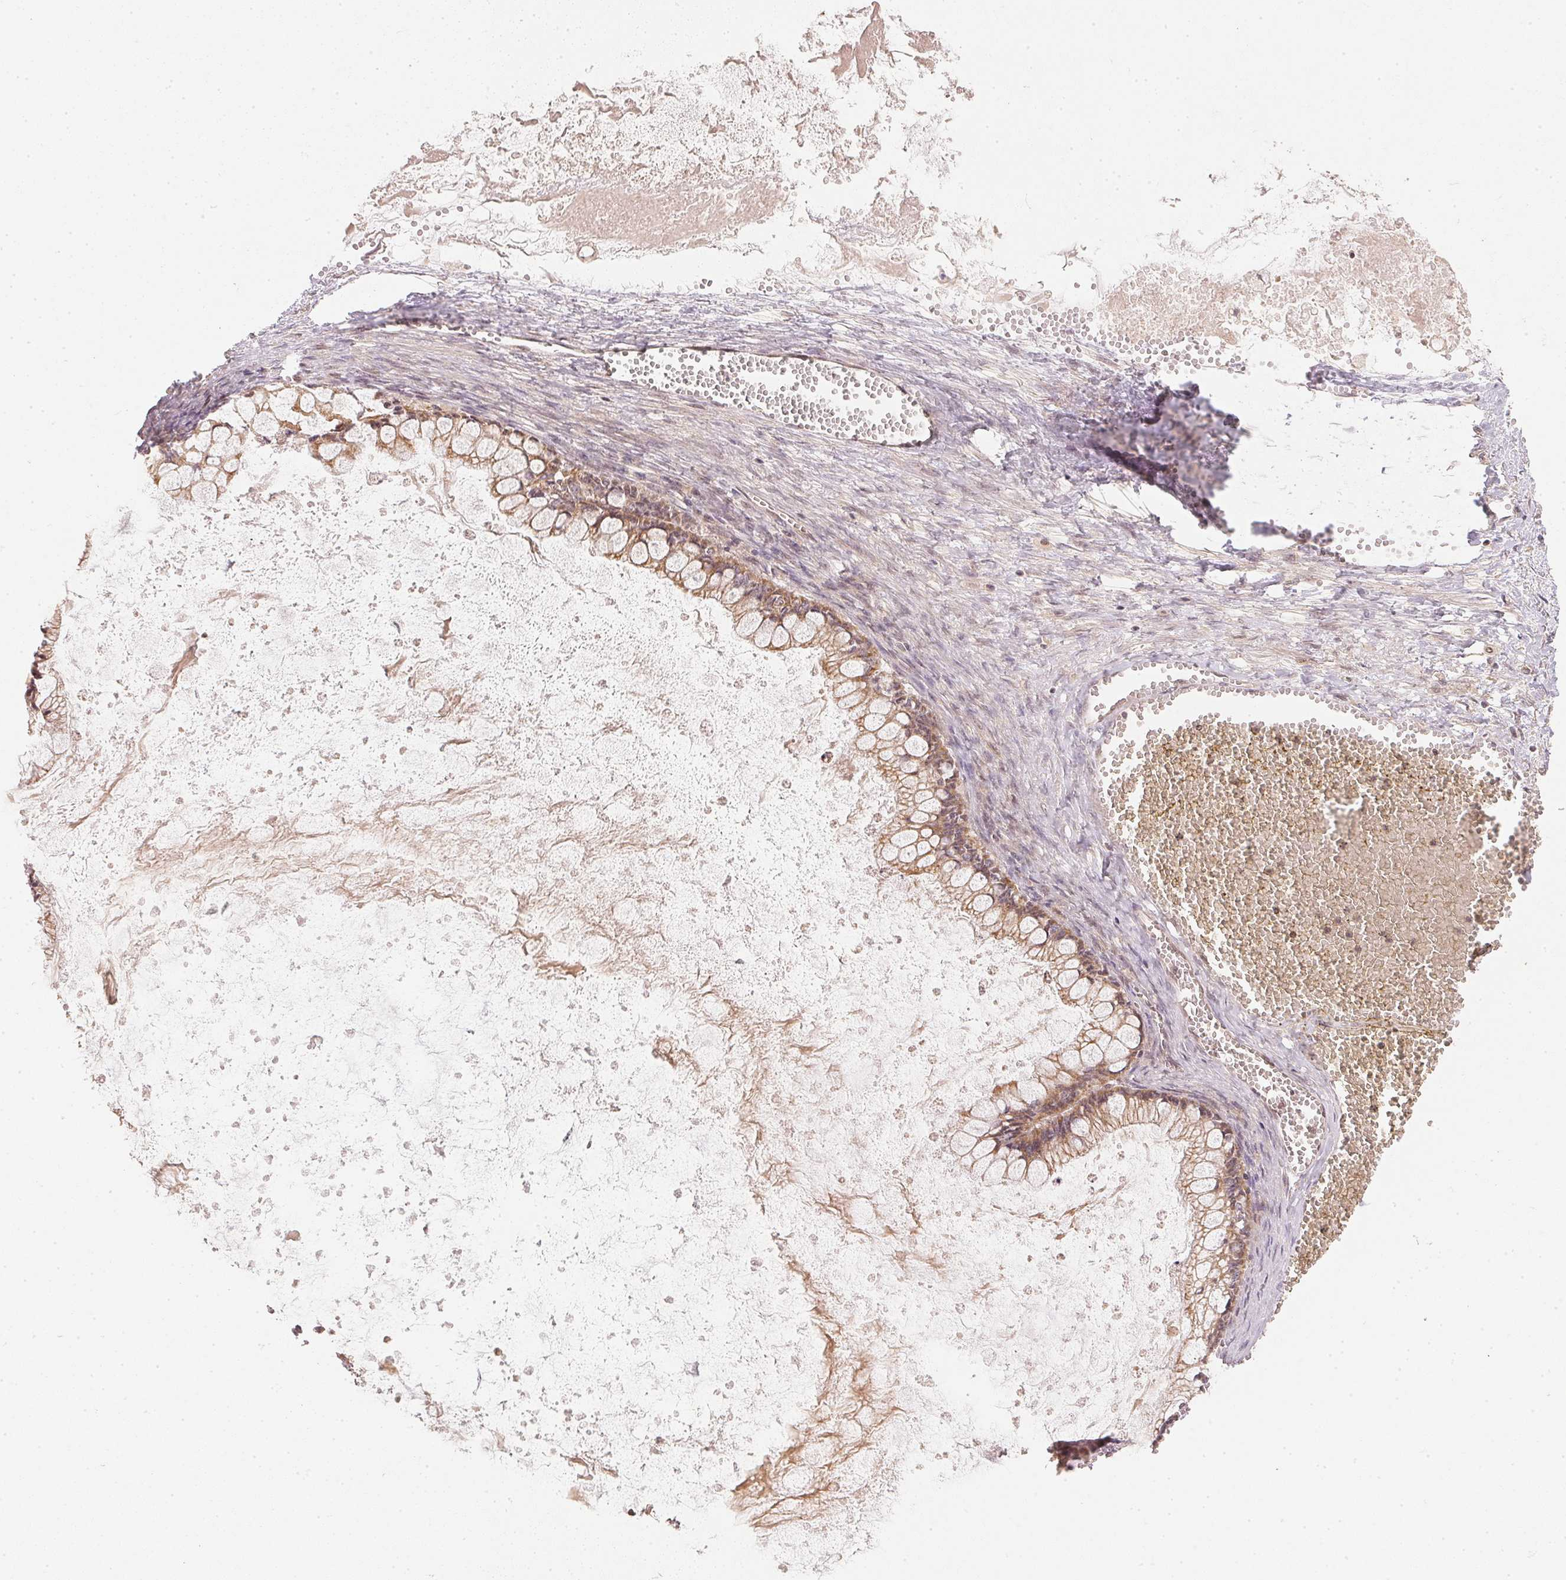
{"staining": {"intensity": "moderate", "quantity": ">75%", "location": "cytoplasmic/membranous"}, "tissue": "ovarian cancer", "cell_type": "Tumor cells", "image_type": "cancer", "snomed": [{"axis": "morphology", "description": "Cystadenocarcinoma, mucinous, NOS"}, {"axis": "topography", "description": "Ovary"}], "caption": "A brown stain highlights moderate cytoplasmic/membranous positivity of a protein in human mucinous cystadenocarcinoma (ovarian) tumor cells.", "gene": "WDR54", "patient": {"sex": "female", "age": 67}}